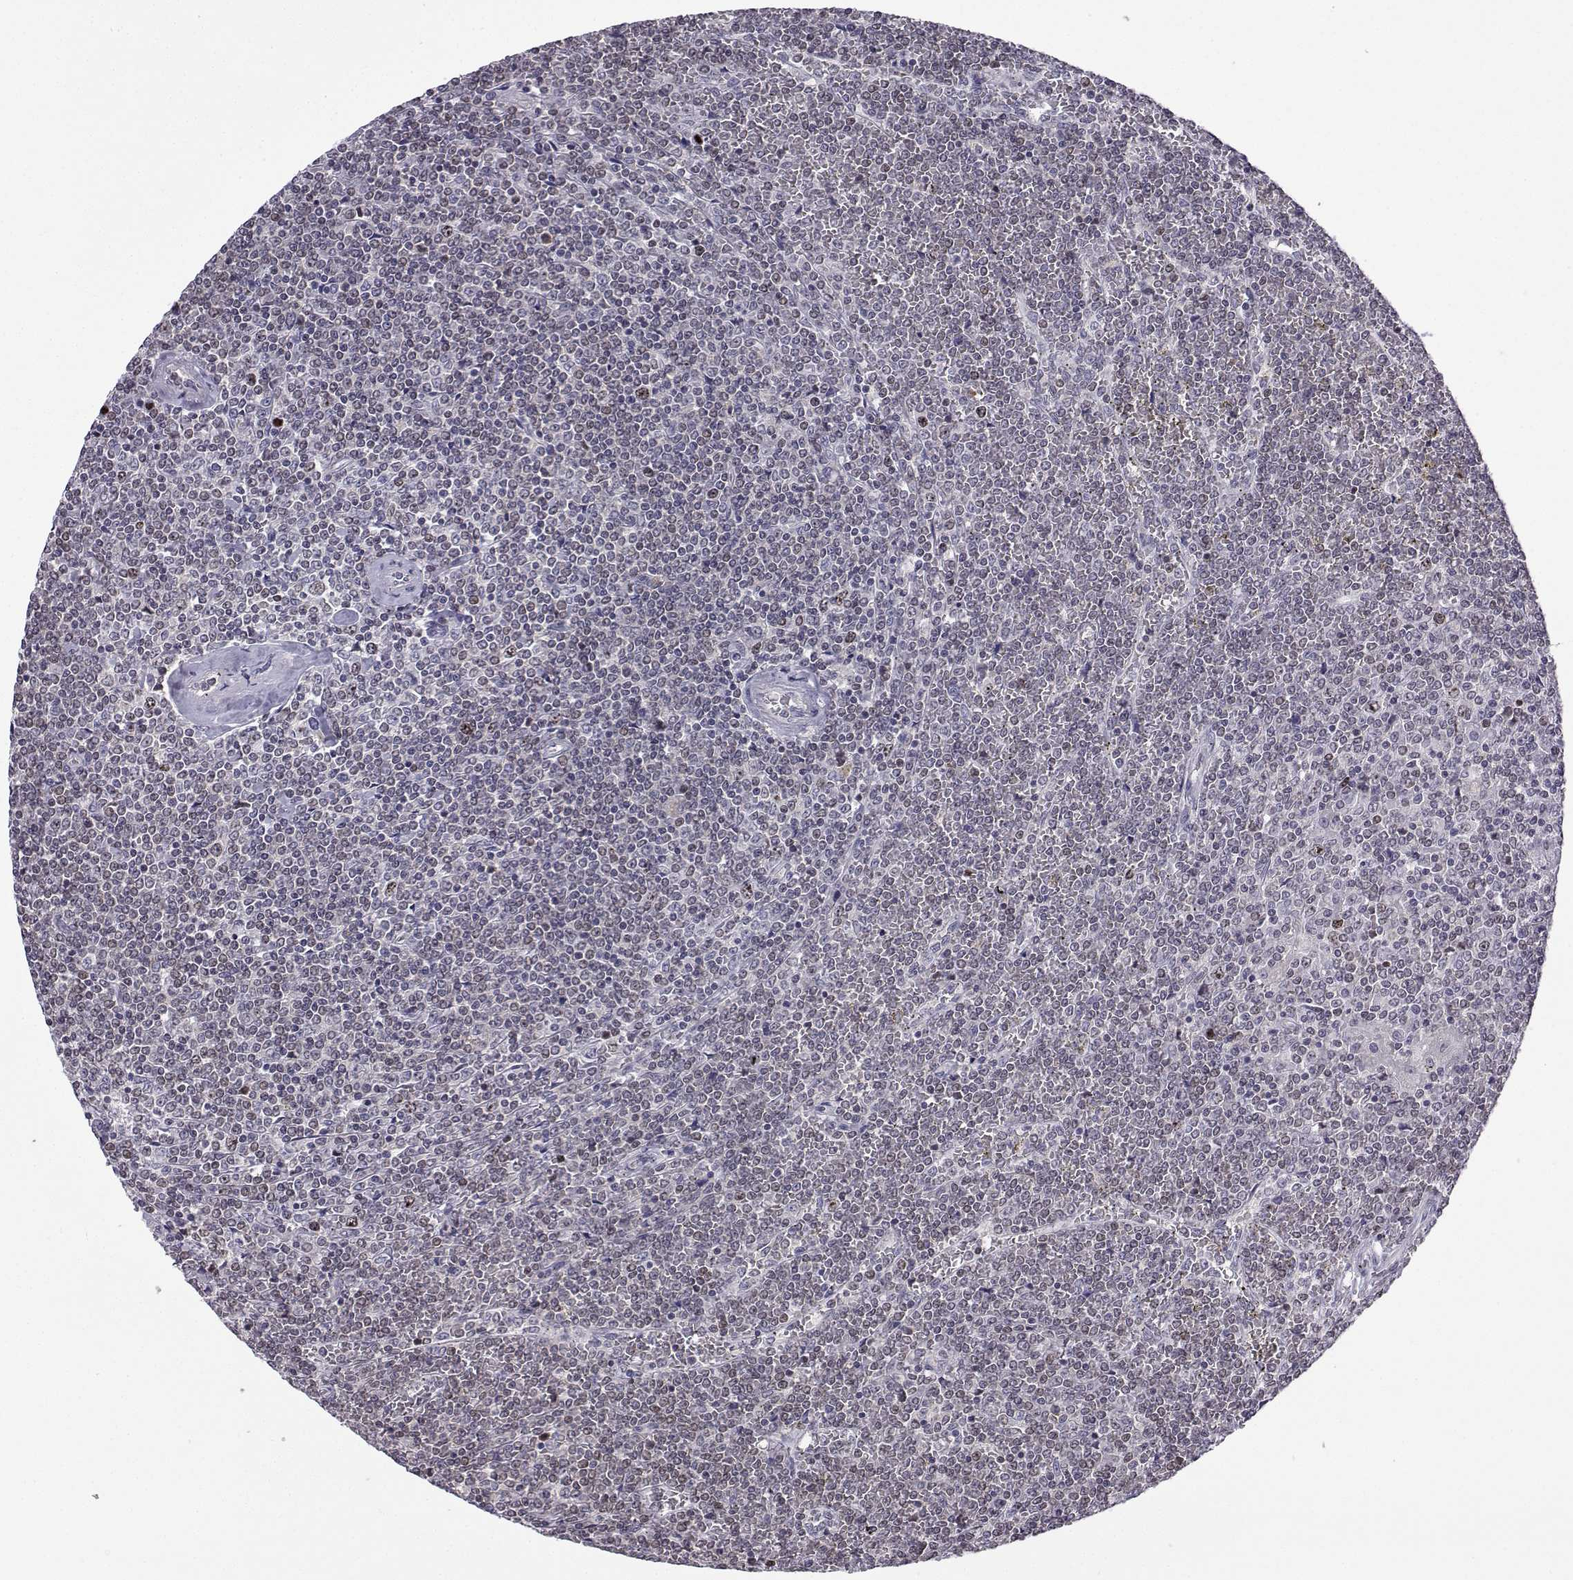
{"staining": {"intensity": "moderate", "quantity": "<25%", "location": "nuclear"}, "tissue": "lymphoma", "cell_type": "Tumor cells", "image_type": "cancer", "snomed": [{"axis": "morphology", "description": "Malignant lymphoma, non-Hodgkin's type, Low grade"}, {"axis": "topography", "description": "Spleen"}], "caption": "Immunohistochemistry photomicrograph of neoplastic tissue: lymphoma stained using immunohistochemistry (IHC) exhibits low levels of moderate protein expression localized specifically in the nuclear of tumor cells, appearing as a nuclear brown color.", "gene": "INCENP", "patient": {"sex": "female", "age": 19}}